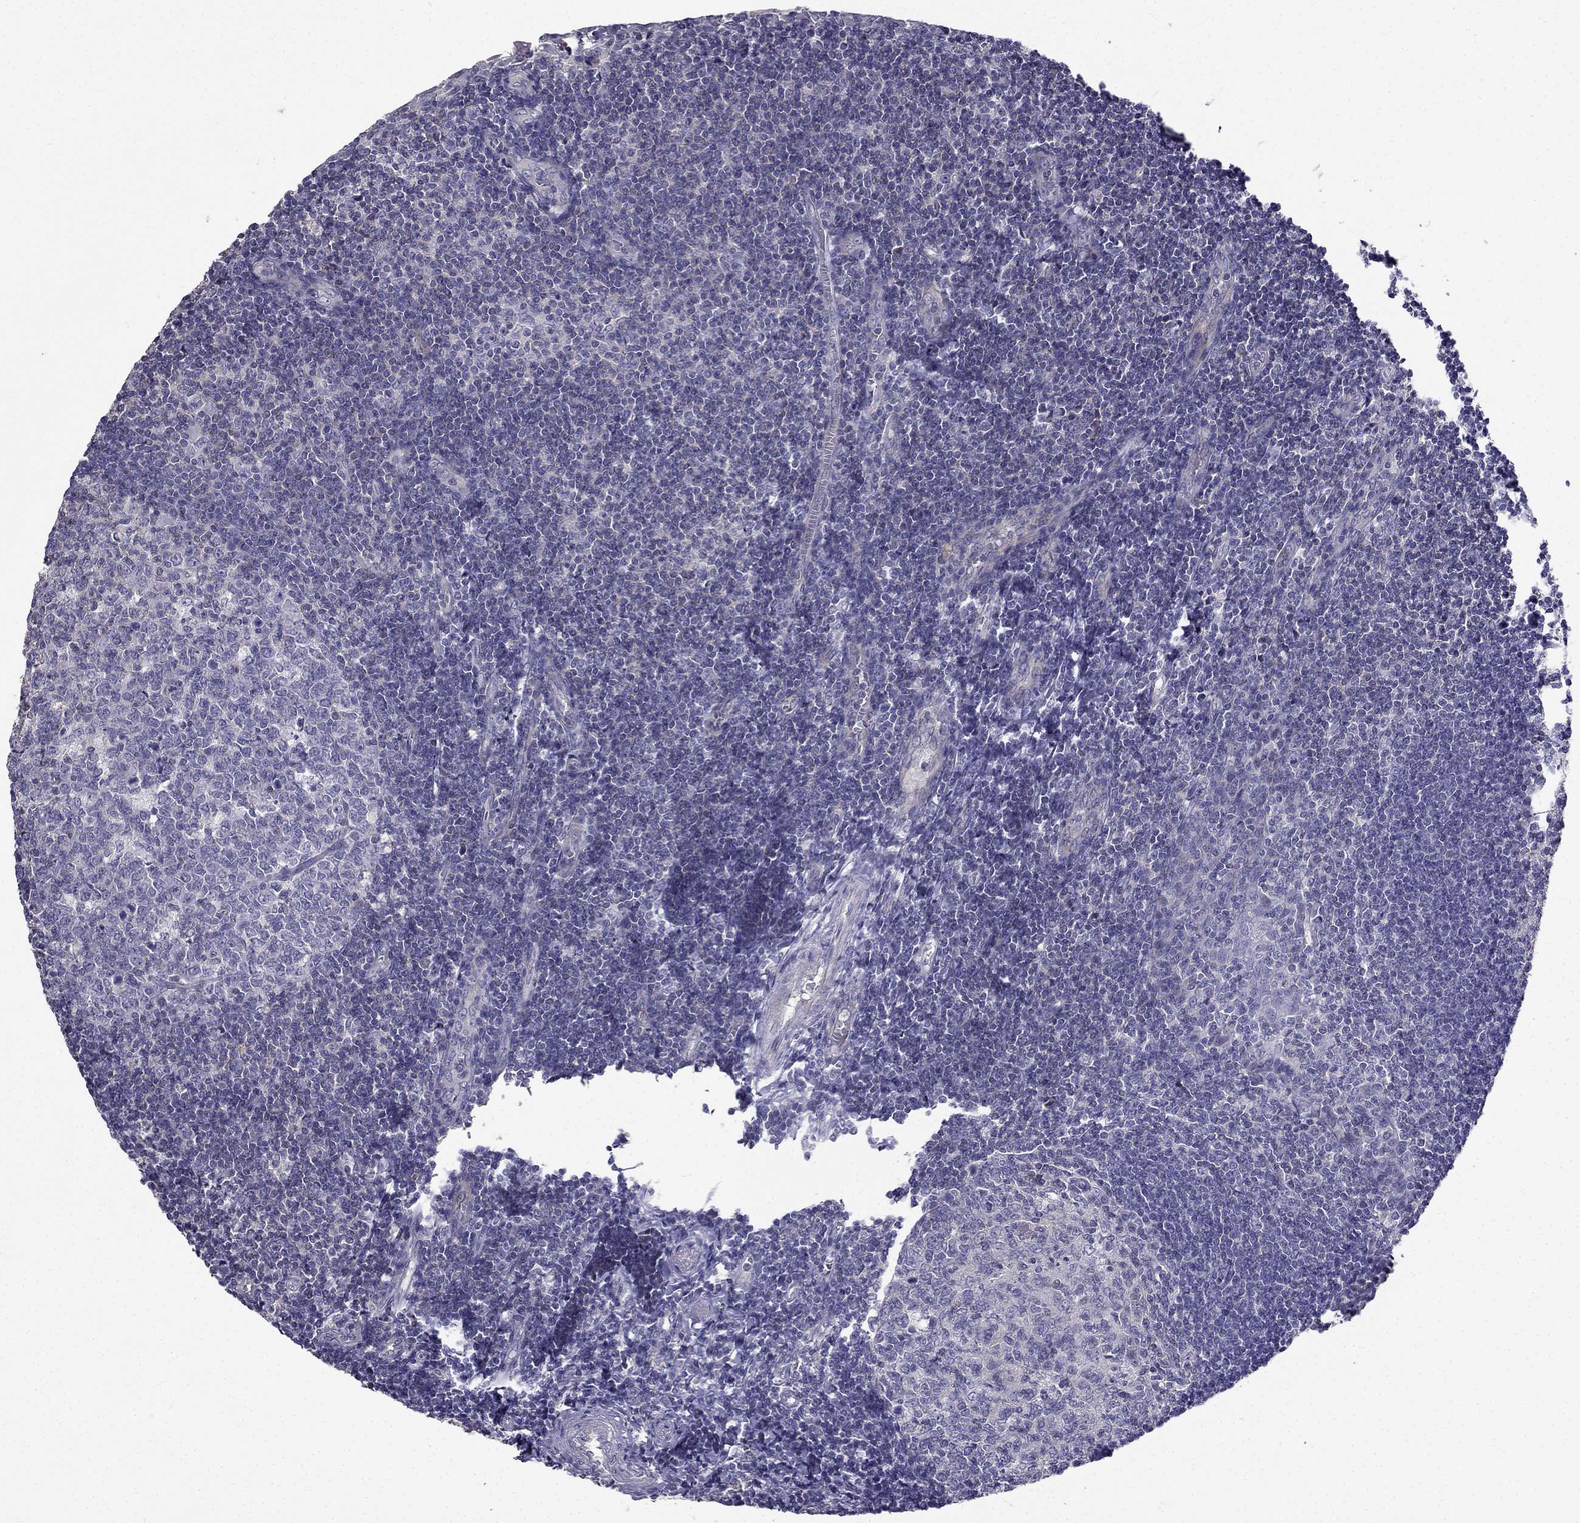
{"staining": {"intensity": "negative", "quantity": "none", "location": "none"}, "tissue": "tonsil", "cell_type": "Germinal center cells", "image_type": "normal", "snomed": [{"axis": "morphology", "description": "Normal tissue, NOS"}, {"axis": "topography", "description": "Tonsil"}], "caption": "Protein analysis of benign tonsil exhibits no significant staining in germinal center cells.", "gene": "AS3MT", "patient": {"sex": "female", "age": 13}}